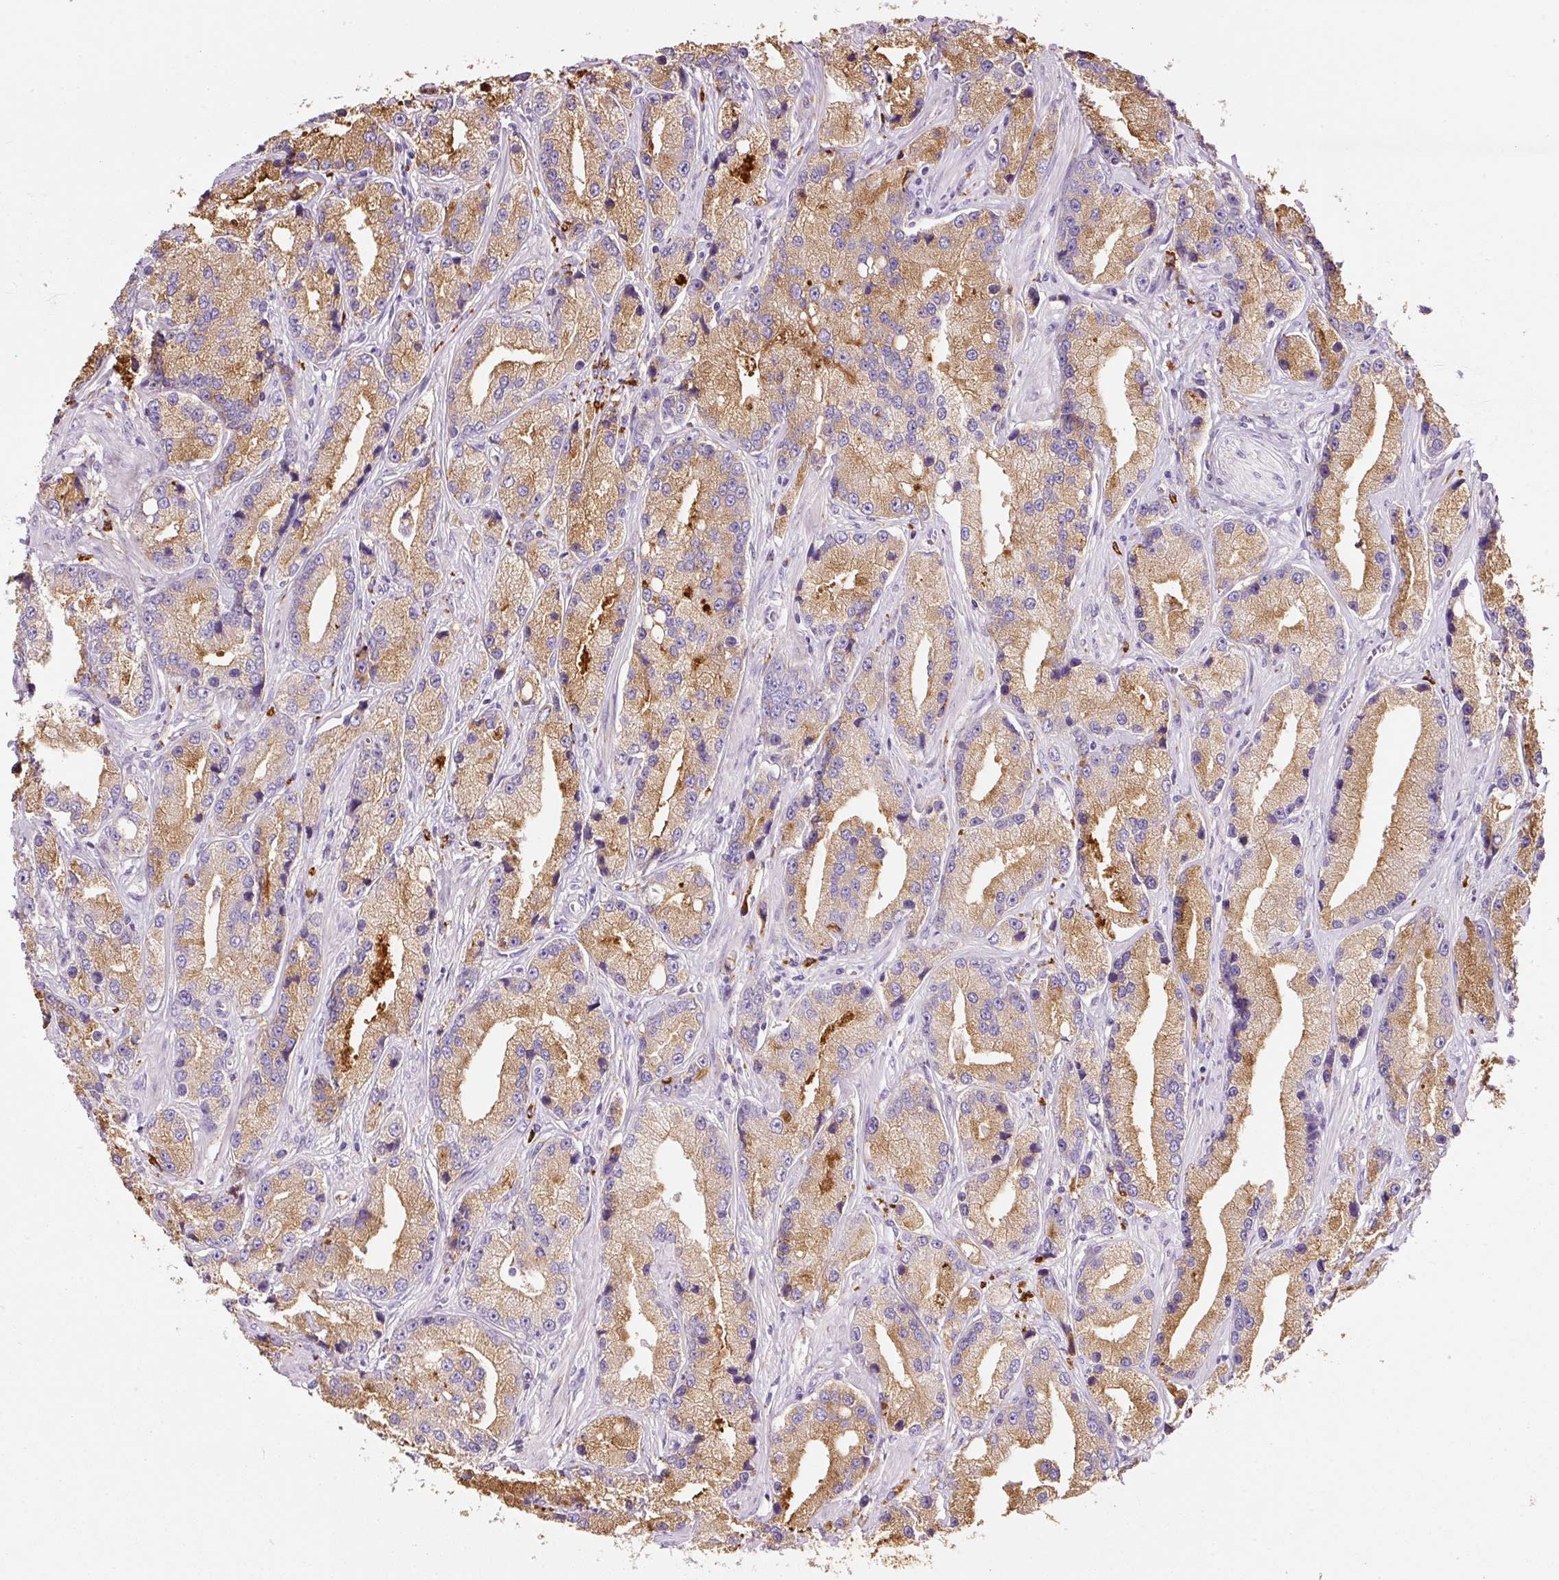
{"staining": {"intensity": "moderate", "quantity": ">75%", "location": "cytoplasmic/membranous"}, "tissue": "prostate cancer", "cell_type": "Tumor cells", "image_type": "cancer", "snomed": [{"axis": "morphology", "description": "Adenocarcinoma, High grade"}, {"axis": "topography", "description": "Prostate"}], "caption": "A medium amount of moderate cytoplasmic/membranous staining is identified in about >75% of tumor cells in high-grade adenocarcinoma (prostate) tissue.", "gene": "TMC8", "patient": {"sex": "male", "age": 74}}